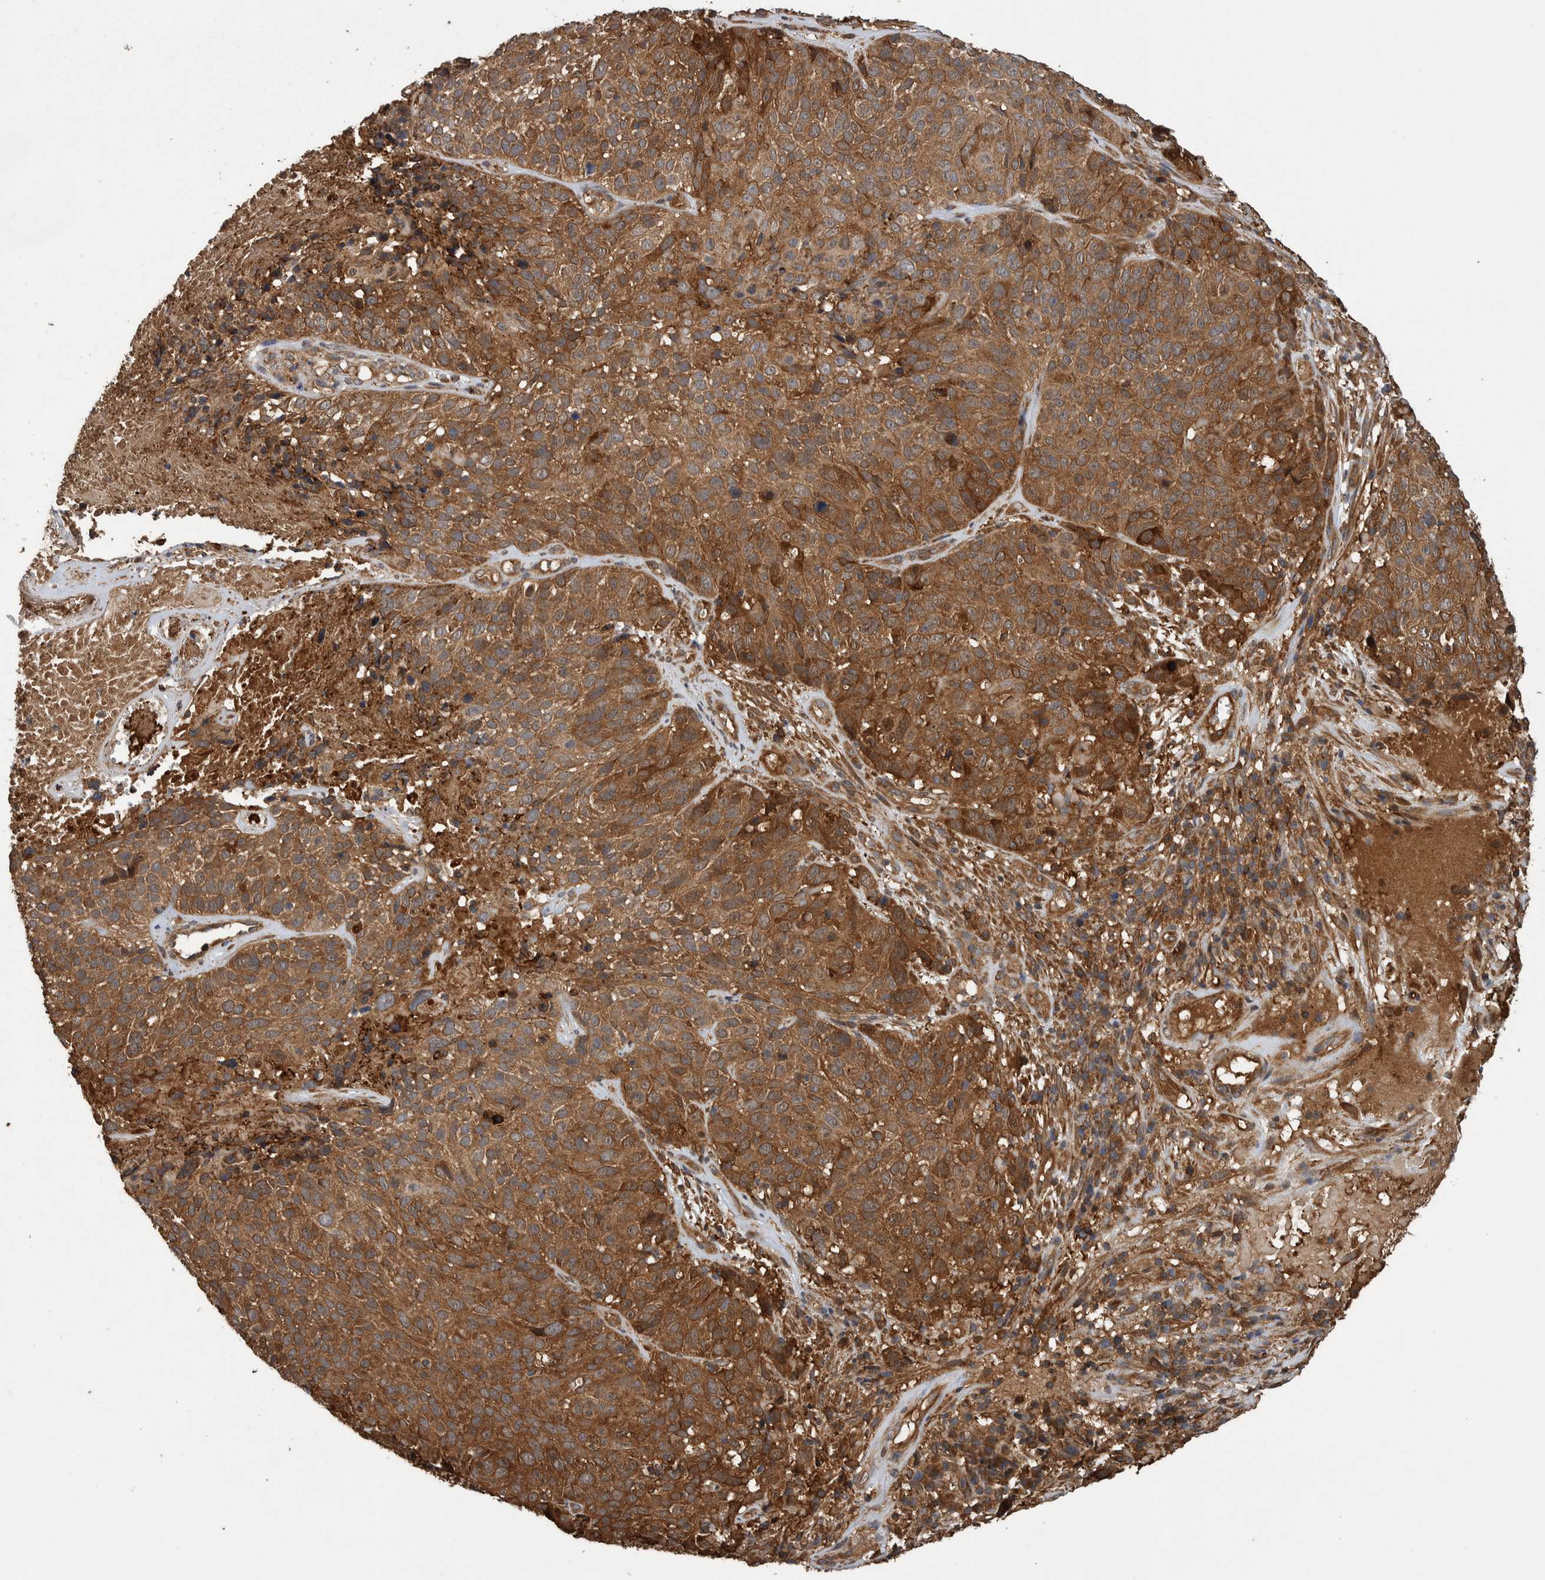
{"staining": {"intensity": "strong", "quantity": ">75%", "location": "cytoplasmic/membranous"}, "tissue": "cervical cancer", "cell_type": "Tumor cells", "image_type": "cancer", "snomed": [{"axis": "morphology", "description": "Squamous cell carcinoma, NOS"}, {"axis": "topography", "description": "Cervix"}], "caption": "Immunohistochemistry of human cervical cancer (squamous cell carcinoma) shows high levels of strong cytoplasmic/membranous staining in about >75% of tumor cells.", "gene": "TRIM16", "patient": {"sex": "female", "age": 74}}